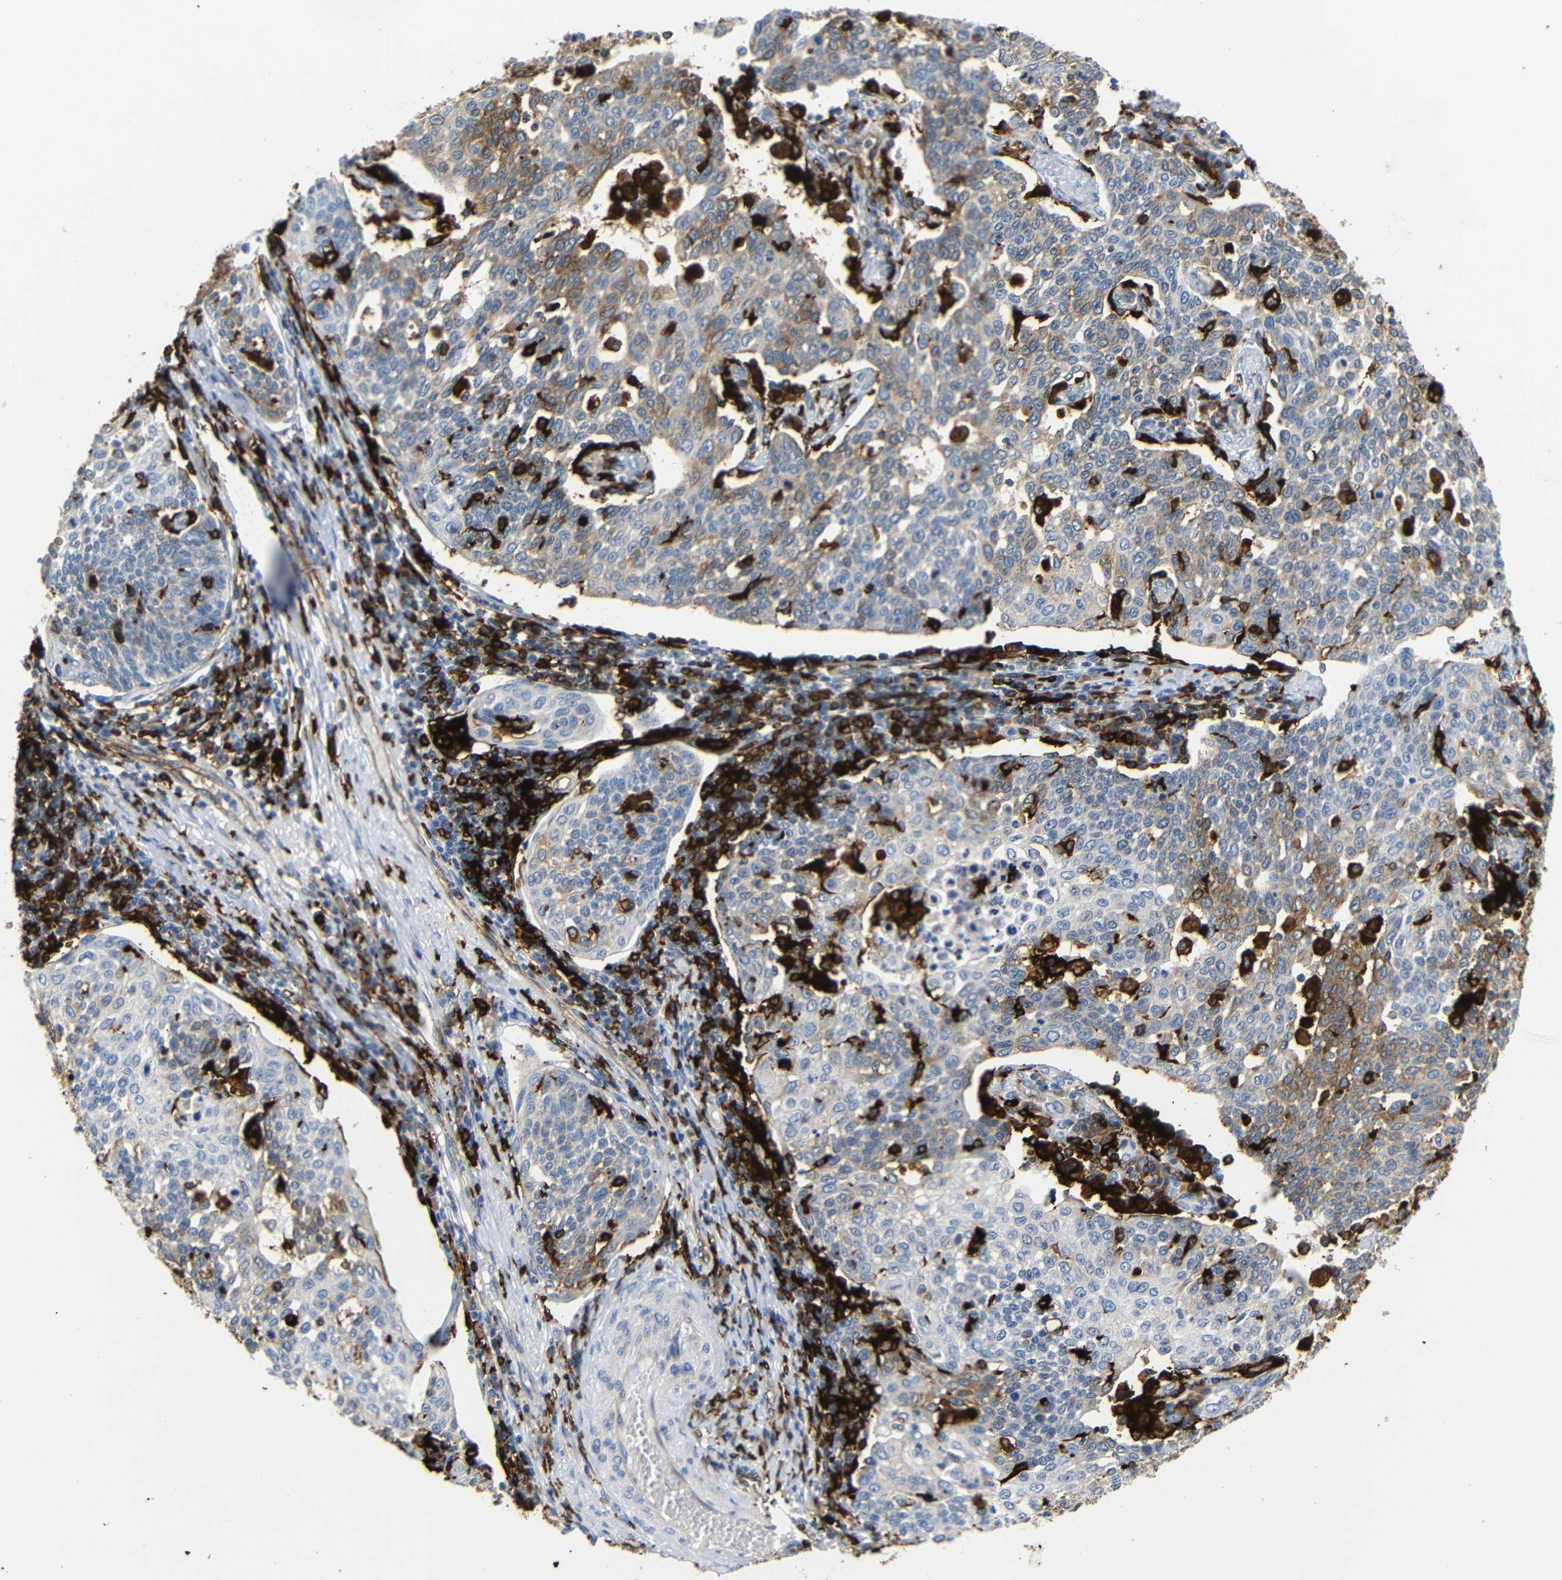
{"staining": {"intensity": "moderate", "quantity": "<25%", "location": "cytoplasmic/membranous"}, "tissue": "cervical cancer", "cell_type": "Tumor cells", "image_type": "cancer", "snomed": [{"axis": "morphology", "description": "Squamous cell carcinoma, NOS"}, {"axis": "topography", "description": "Cervix"}], "caption": "Brown immunohistochemical staining in human cervical squamous cell carcinoma shows moderate cytoplasmic/membranous staining in about <25% of tumor cells.", "gene": "HLA-DQB1", "patient": {"sex": "female", "age": 34}}